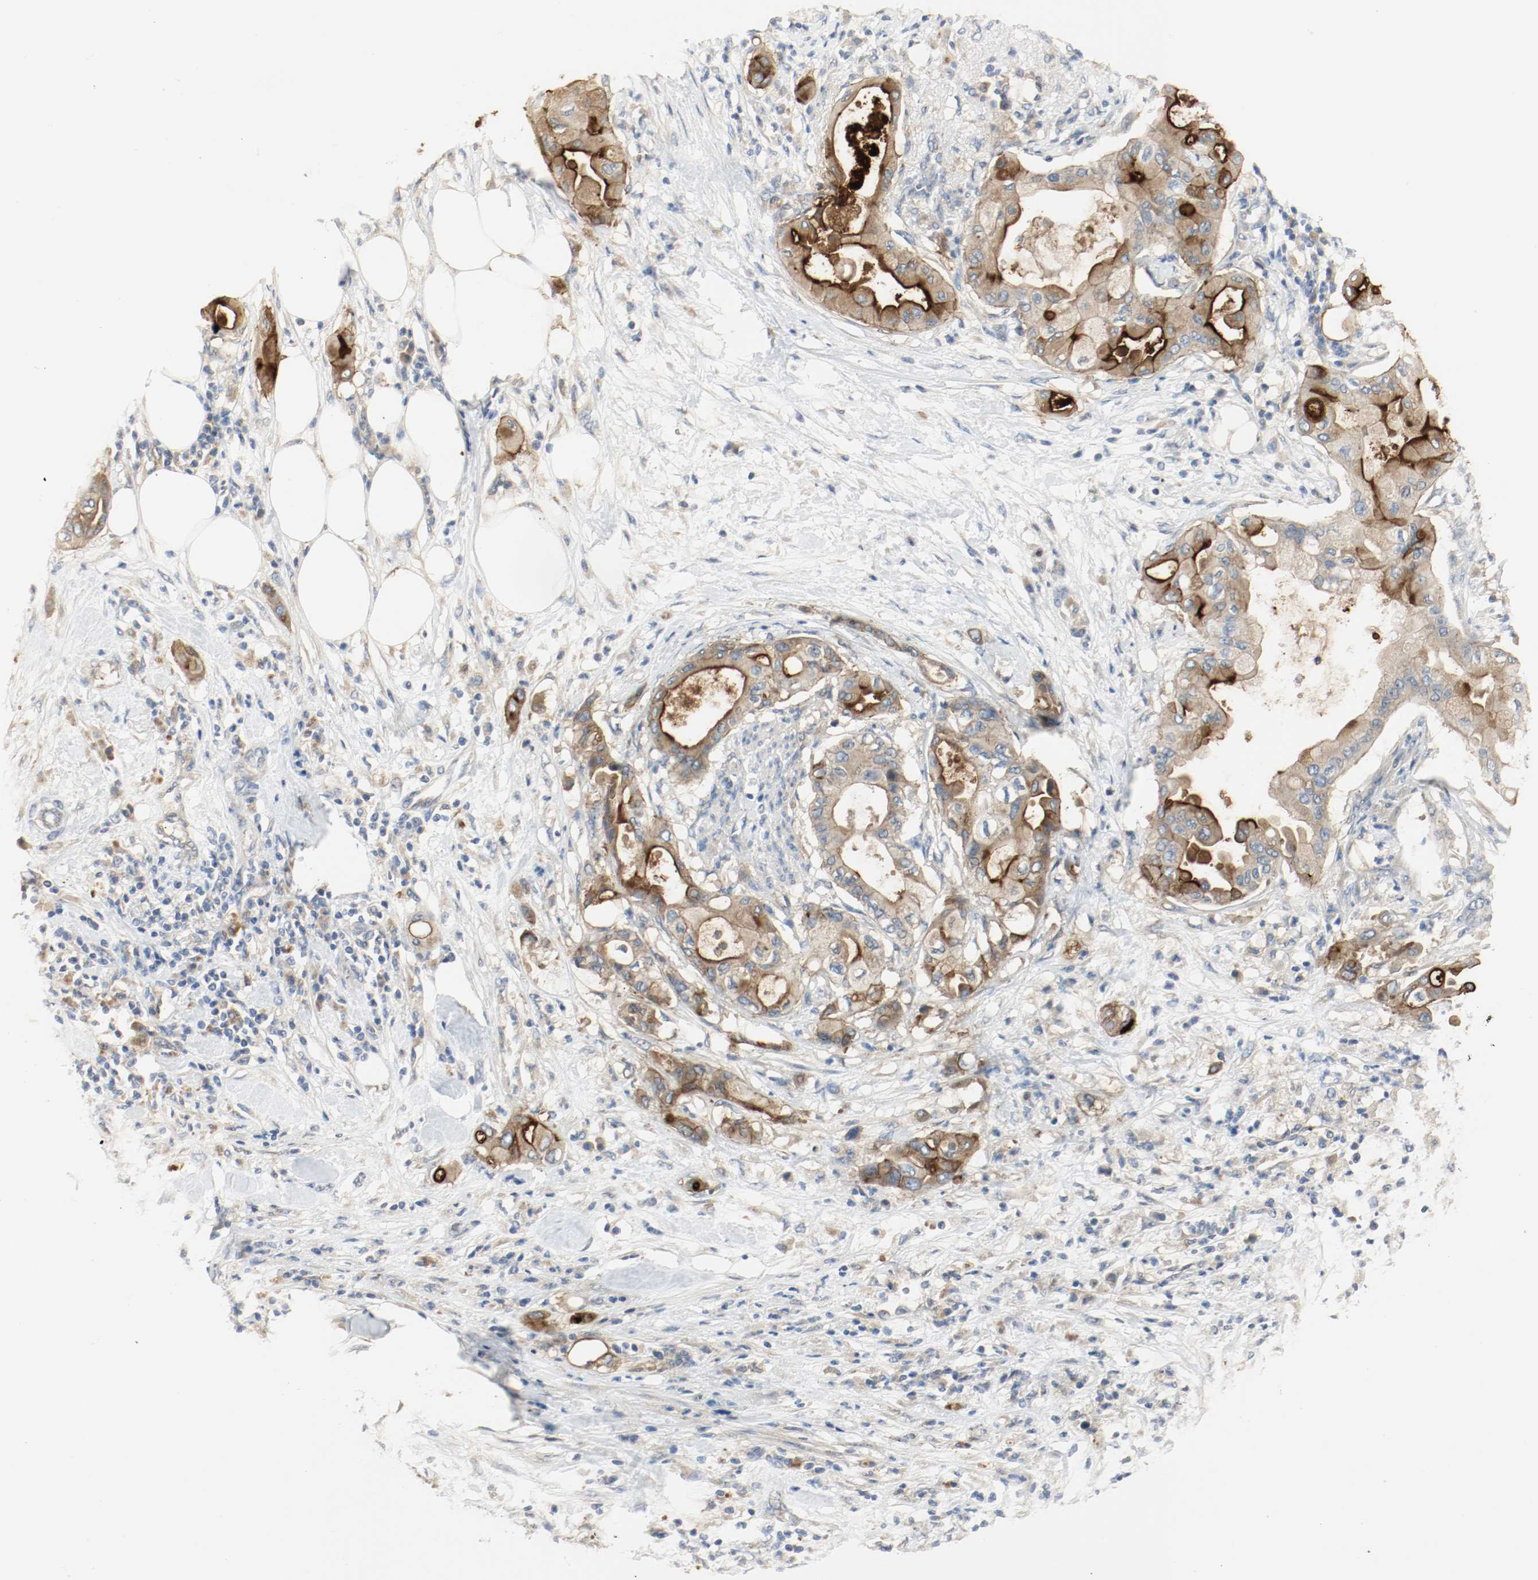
{"staining": {"intensity": "strong", "quantity": ">75%", "location": "cytoplasmic/membranous"}, "tissue": "pancreatic cancer", "cell_type": "Tumor cells", "image_type": "cancer", "snomed": [{"axis": "morphology", "description": "Adenocarcinoma, NOS"}, {"axis": "morphology", "description": "Adenocarcinoma, metastatic, NOS"}, {"axis": "topography", "description": "Lymph node"}, {"axis": "topography", "description": "Pancreas"}, {"axis": "topography", "description": "Duodenum"}], "caption": "A histopathology image of pancreatic cancer stained for a protein displays strong cytoplasmic/membranous brown staining in tumor cells. (brown staining indicates protein expression, while blue staining denotes nuclei).", "gene": "MELTF", "patient": {"sex": "female", "age": 64}}